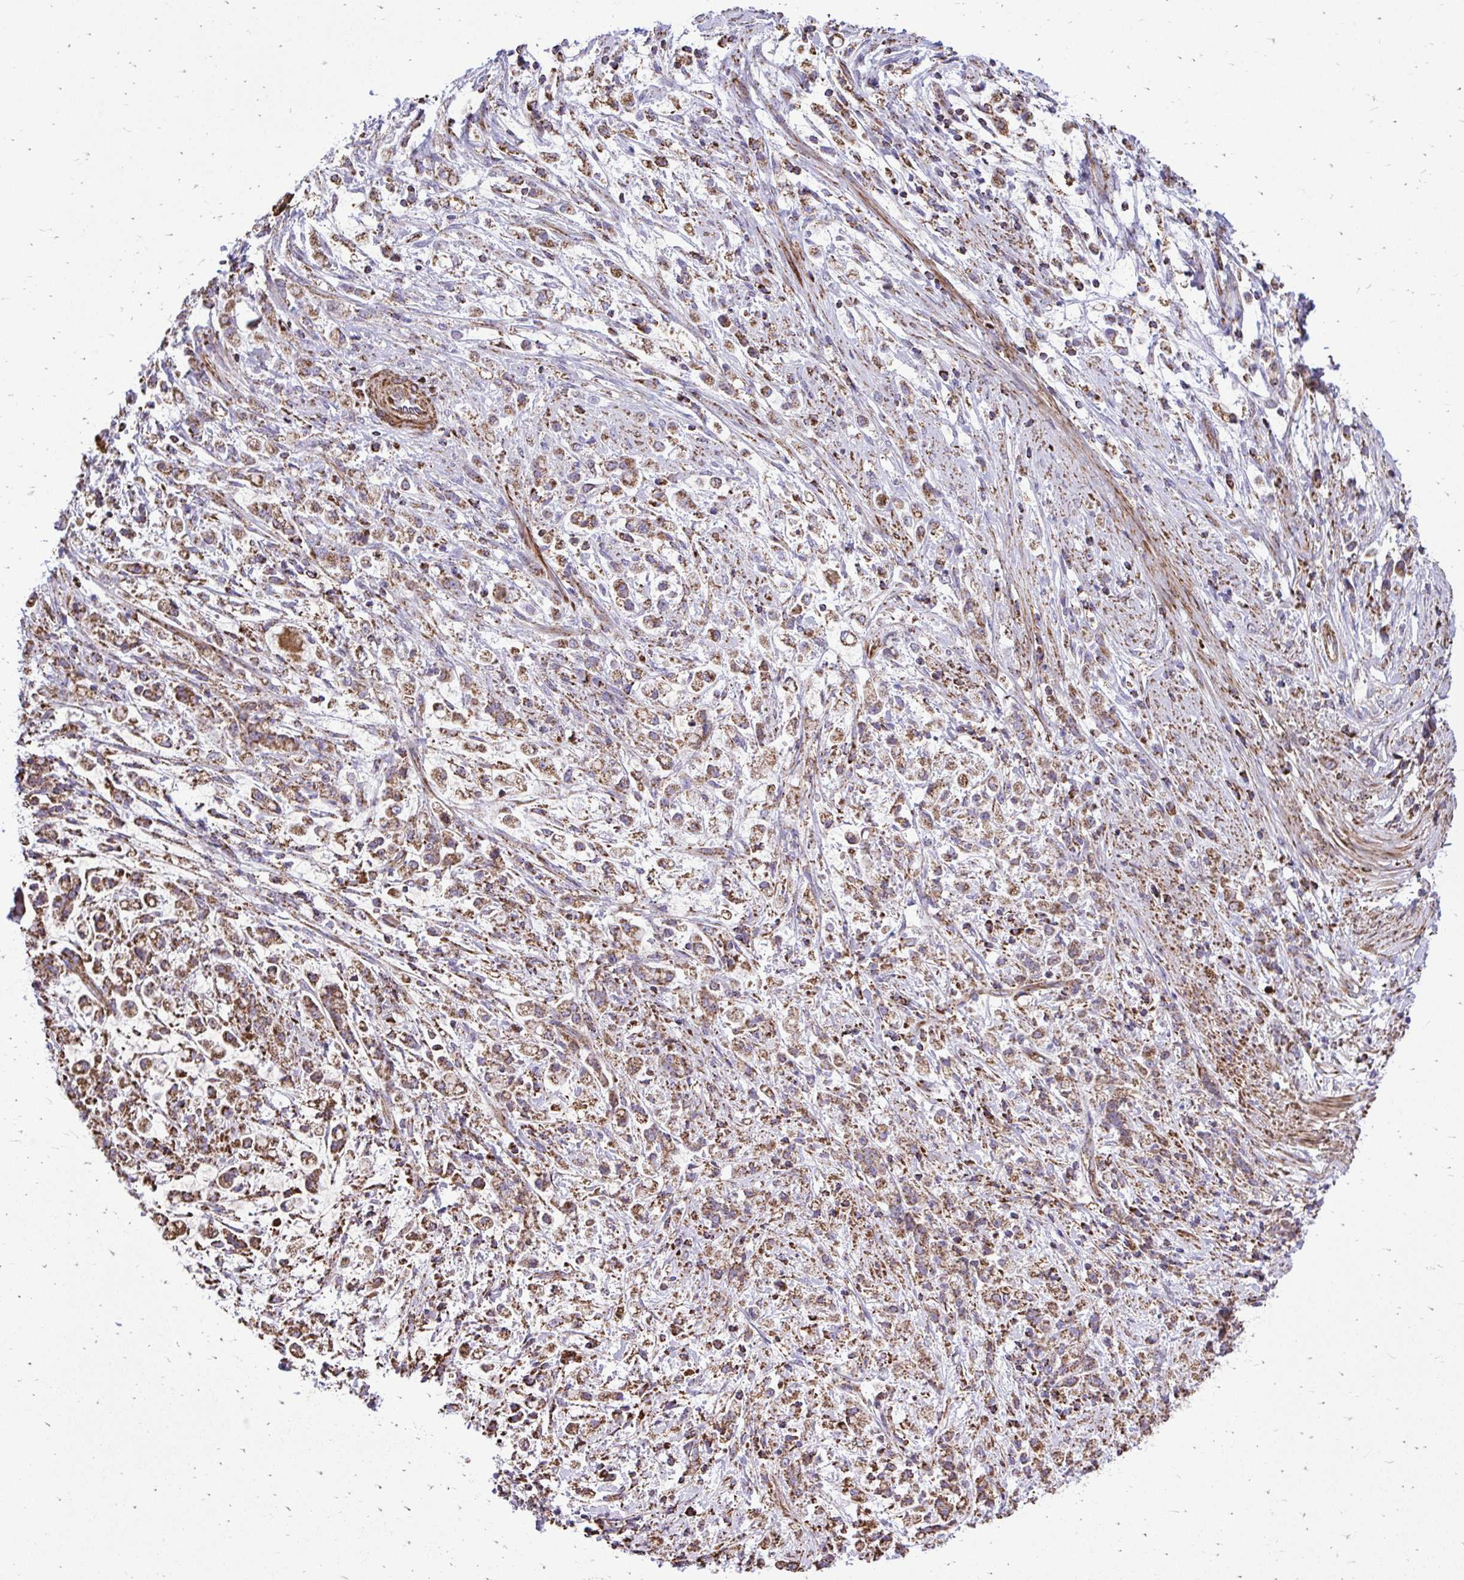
{"staining": {"intensity": "moderate", "quantity": ">75%", "location": "cytoplasmic/membranous"}, "tissue": "stomach cancer", "cell_type": "Tumor cells", "image_type": "cancer", "snomed": [{"axis": "morphology", "description": "Adenocarcinoma, NOS"}, {"axis": "topography", "description": "Stomach"}], "caption": "Stomach cancer (adenocarcinoma) stained with DAB (3,3'-diaminobenzidine) immunohistochemistry reveals medium levels of moderate cytoplasmic/membranous positivity in approximately >75% of tumor cells.", "gene": "UBE2C", "patient": {"sex": "female", "age": 60}}